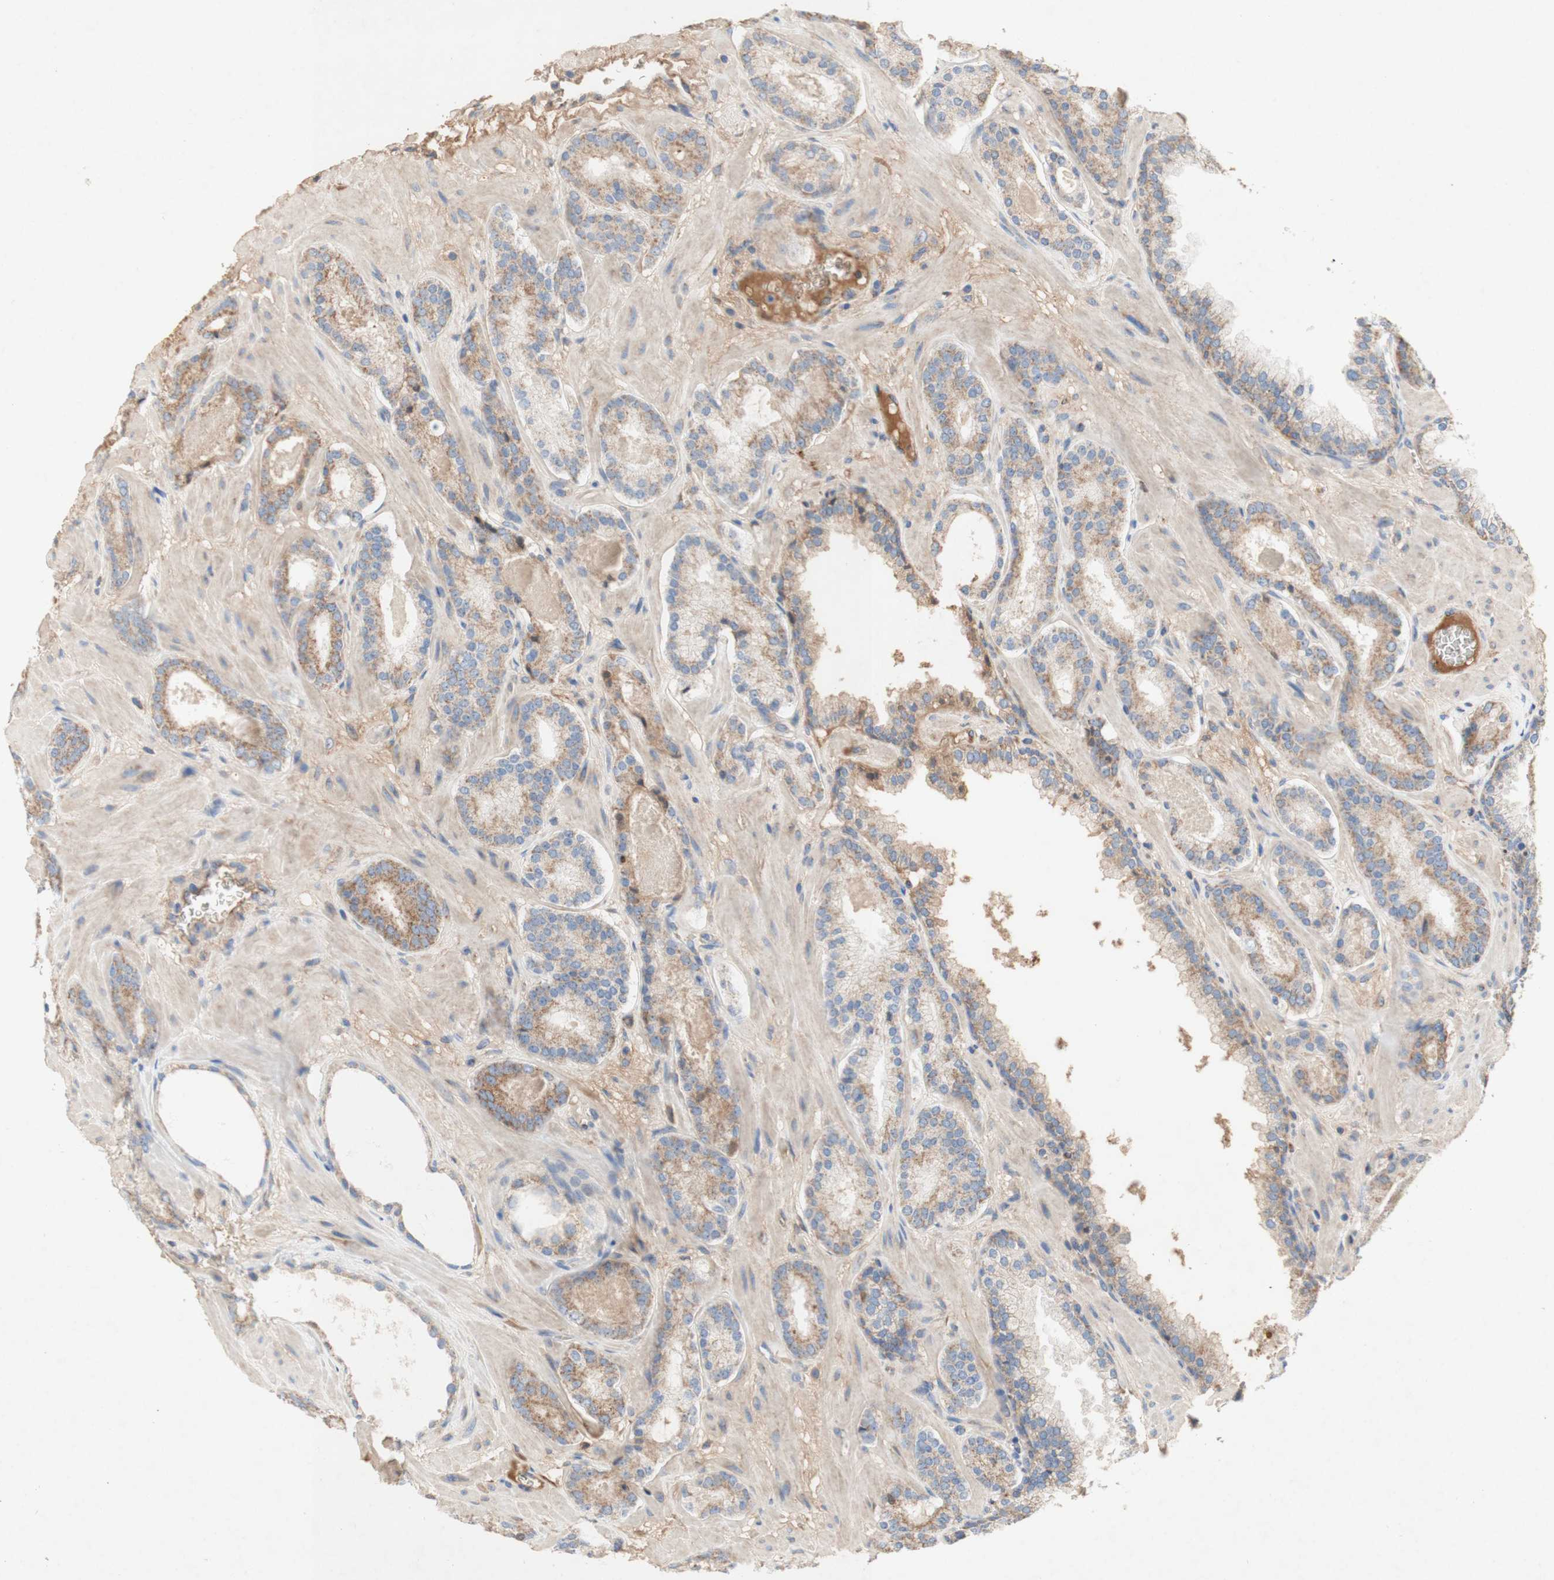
{"staining": {"intensity": "moderate", "quantity": ">75%", "location": "cytoplasmic/membranous"}, "tissue": "prostate cancer", "cell_type": "Tumor cells", "image_type": "cancer", "snomed": [{"axis": "morphology", "description": "Adenocarcinoma, Low grade"}, {"axis": "topography", "description": "Prostate"}], "caption": "Immunohistochemistry (DAB (3,3'-diaminobenzidine)) staining of human prostate cancer shows moderate cytoplasmic/membranous protein positivity in approximately >75% of tumor cells.", "gene": "SDHB", "patient": {"sex": "male", "age": 63}}